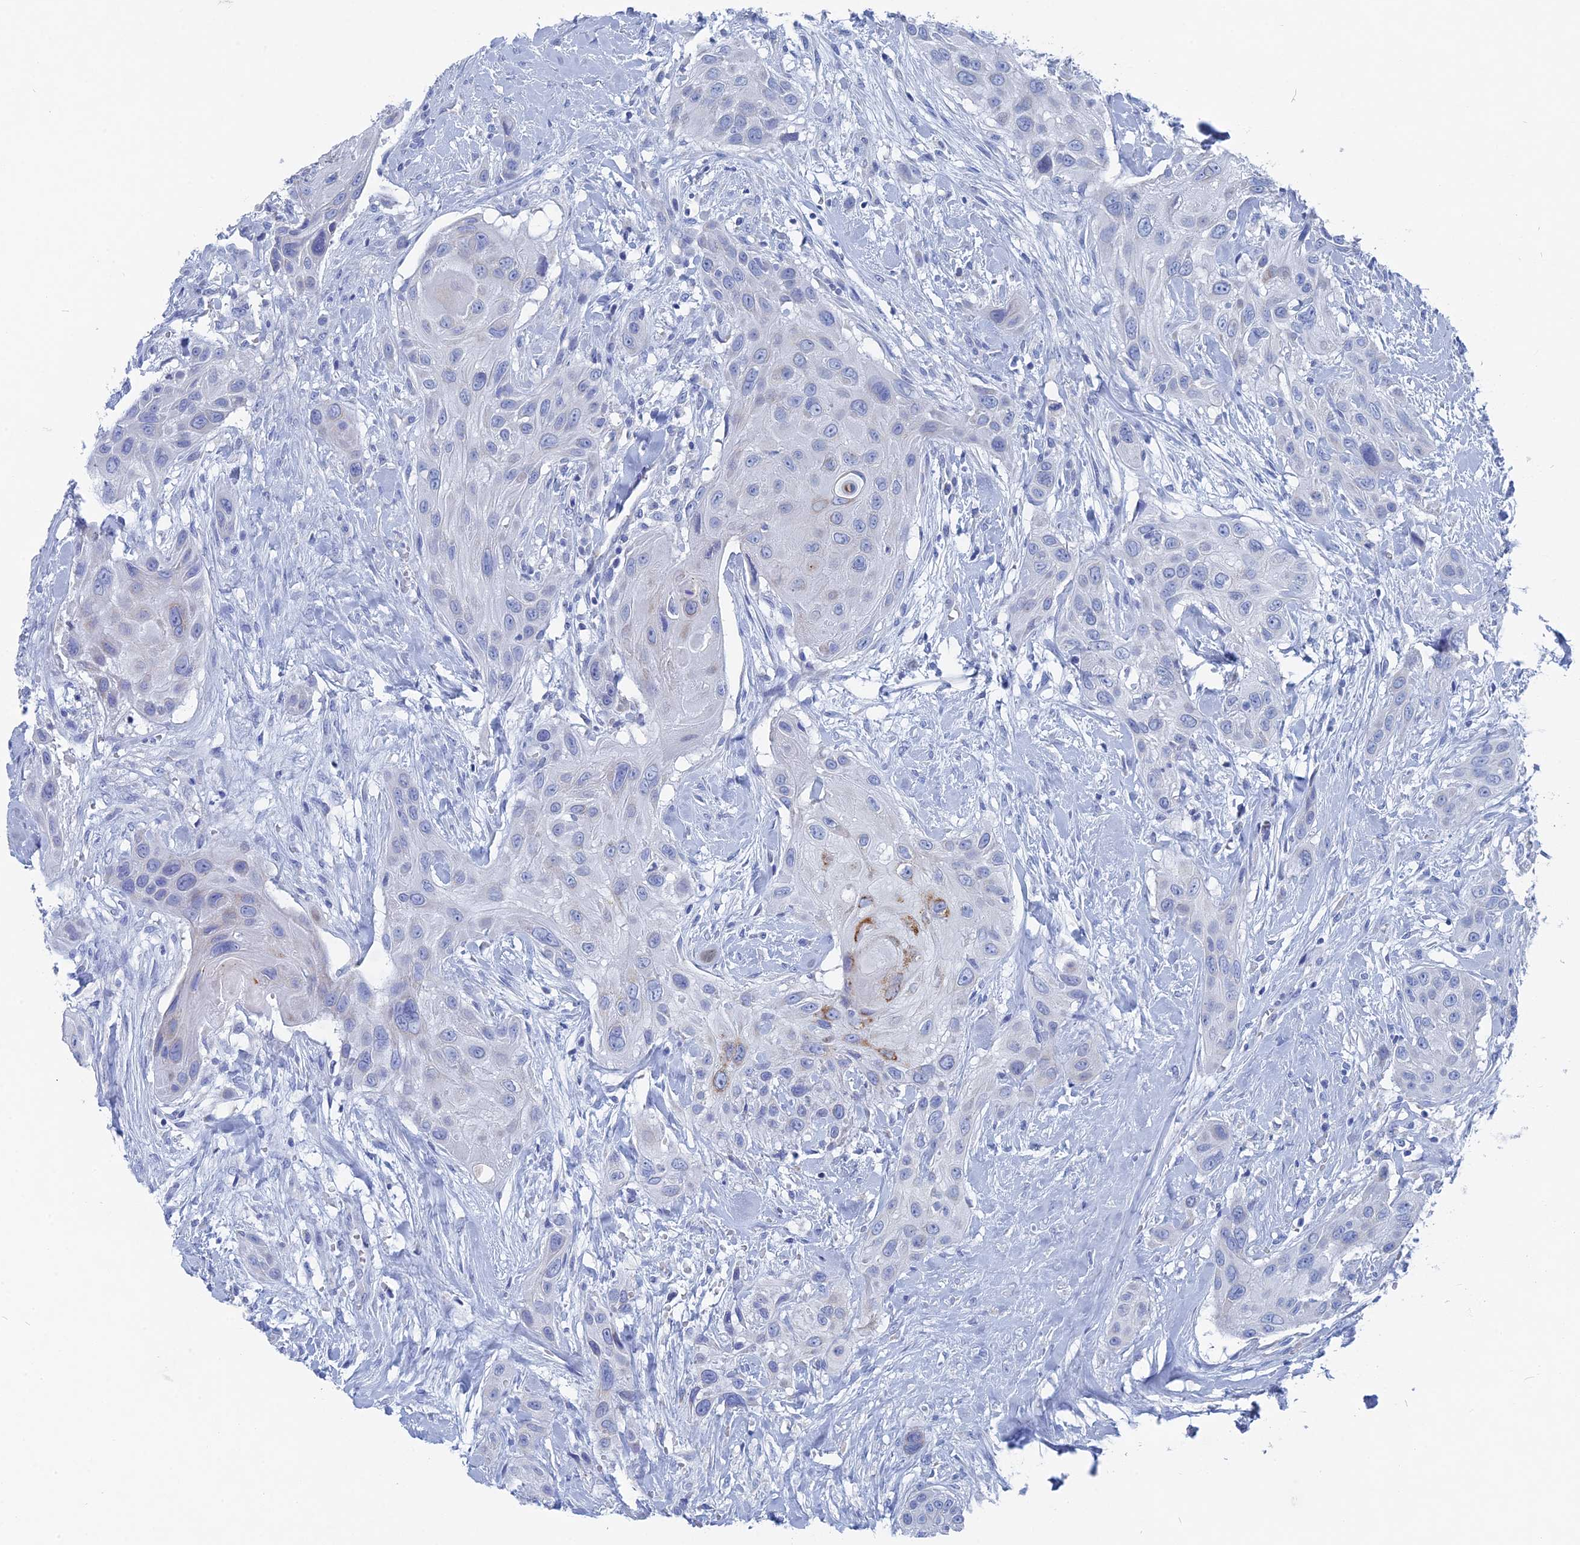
{"staining": {"intensity": "negative", "quantity": "none", "location": "none"}, "tissue": "head and neck cancer", "cell_type": "Tumor cells", "image_type": "cancer", "snomed": [{"axis": "morphology", "description": "Squamous cell carcinoma, NOS"}, {"axis": "topography", "description": "Head-Neck"}], "caption": "DAB immunohistochemical staining of squamous cell carcinoma (head and neck) displays no significant positivity in tumor cells.", "gene": "HIGD1A", "patient": {"sex": "male", "age": 81}}